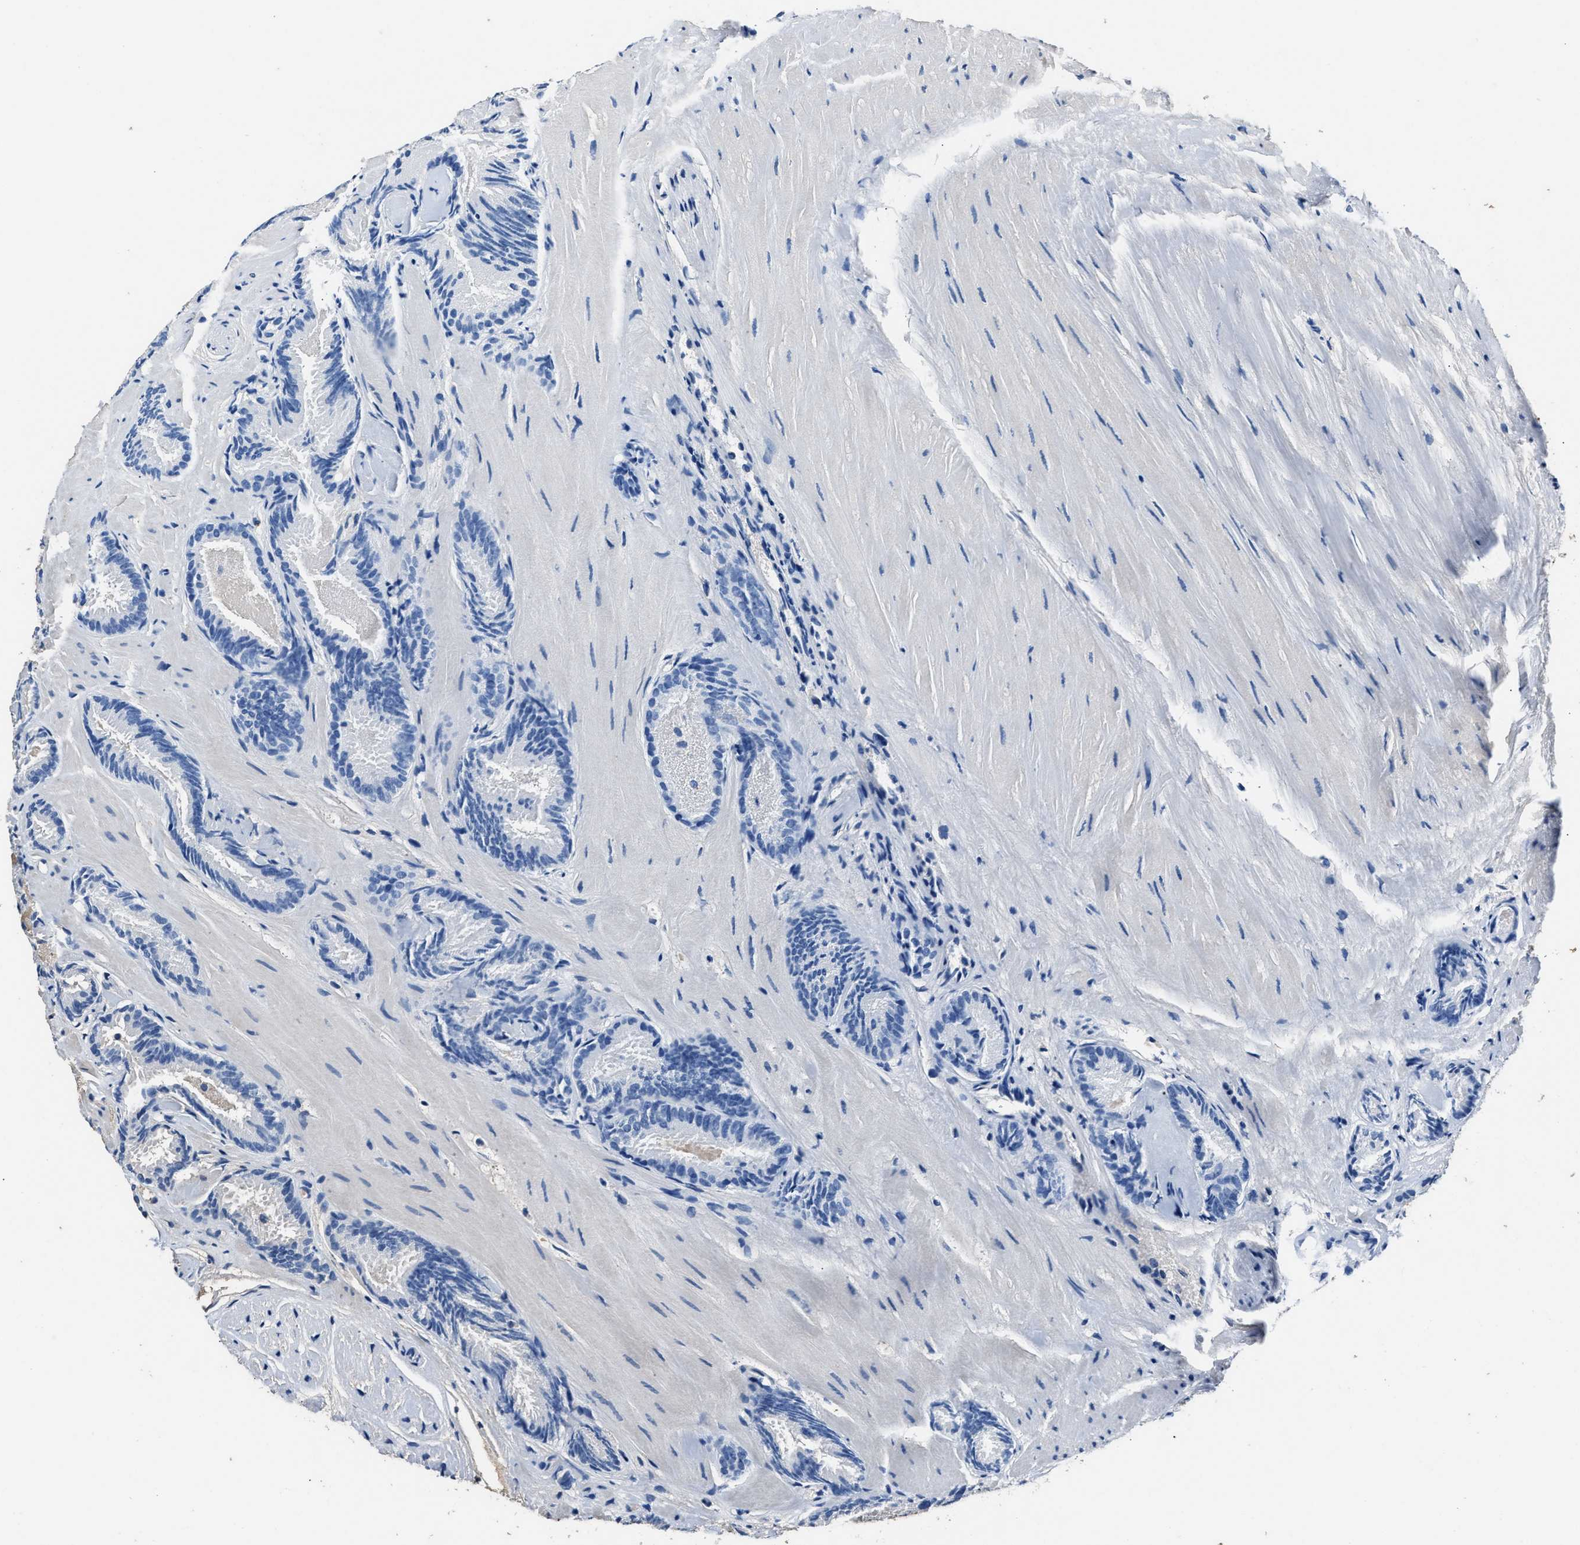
{"staining": {"intensity": "negative", "quantity": "none", "location": "none"}, "tissue": "prostate cancer", "cell_type": "Tumor cells", "image_type": "cancer", "snomed": [{"axis": "morphology", "description": "Adenocarcinoma, Low grade"}, {"axis": "topography", "description": "Prostate"}], "caption": "Immunohistochemistry histopathology image of neoplastic tissue: adenocarcinoma (low-grade) (prostate) stained with DAB (3,3'-diaminobenzidine) shows no significant protein expression in tumor cells.", "gene": "GSTP1", "patient": {"sex": "male", "age": 51}}